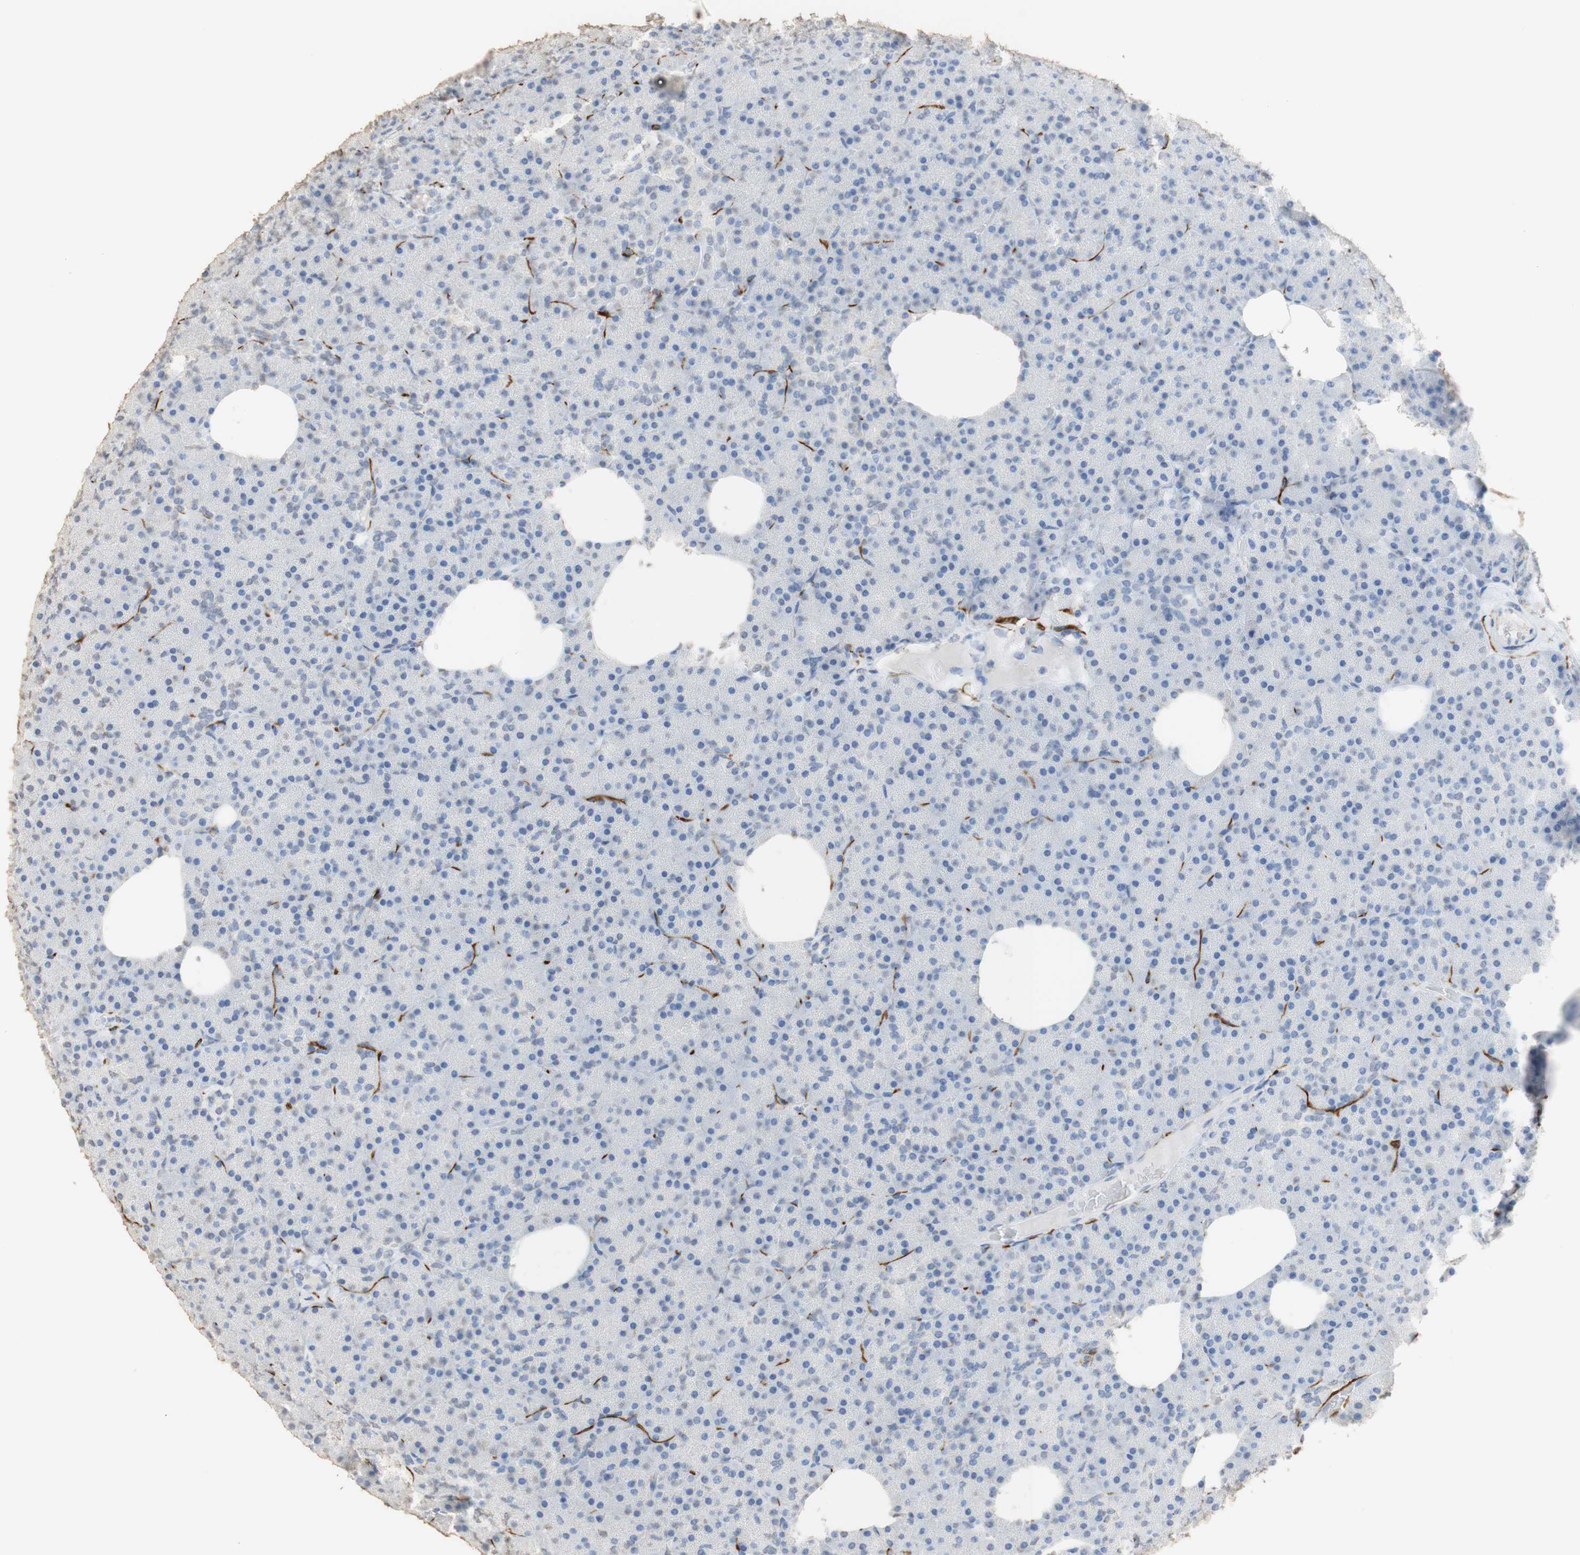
{"staining": {"intensity": "weak", "quantity": "<25%", "location": "nuclear"}, "tissue": "pancreas", "cell_type": "Exocrine glandular cells", "image_type": "normal", "snomed": [{"axis": "morphology", "description": "Normal tissue, NOS"}, {"axis": "topography", "description": "Pancreas"}], "caption": "This is an immunohistochemistry (IHC) histopathology image of benign human pancreas. There is no expression in exocrine glandular cells.", "gene": "L1CAM", "patient": {"sex": "female", "age": 35}}